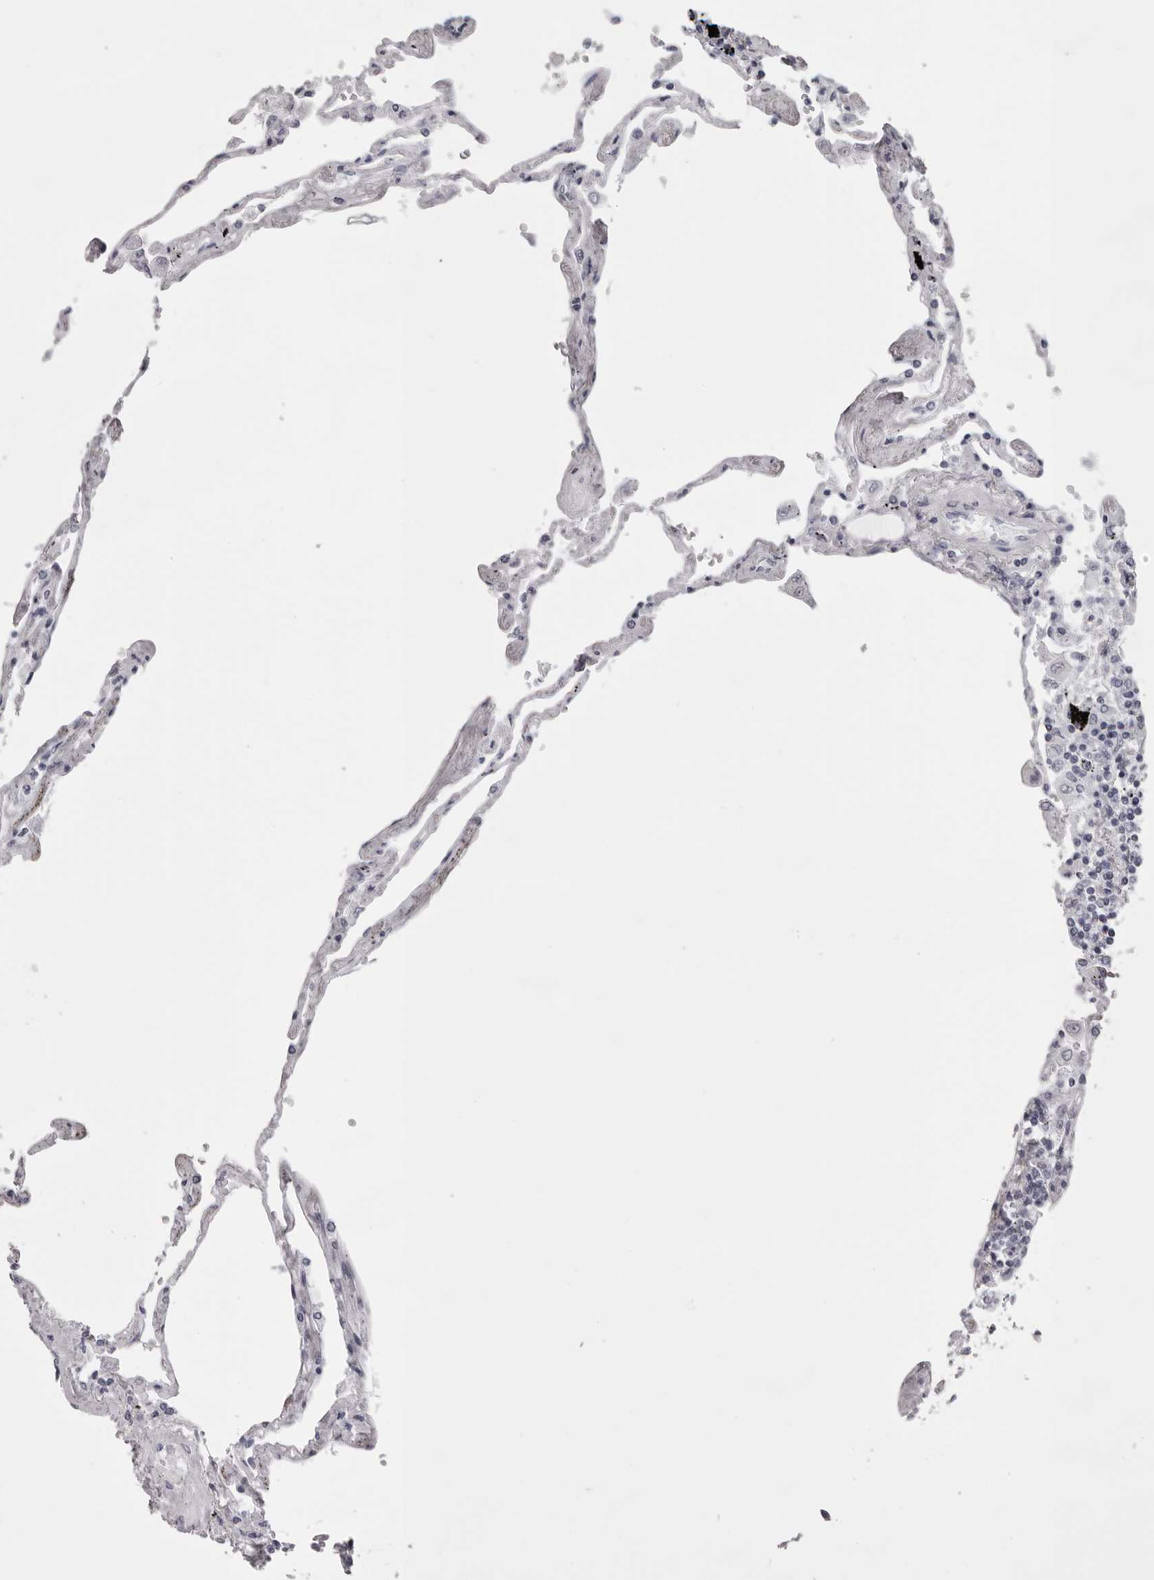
{"staining": {"intensity": "negative", "quantity": "none", "location": "none"}, "tissue": "lung", "cell_type": "Alveolar cells", "image_type": "normal", "snomed": [{"axis": "morphology", "description": "Normal tissue, NOS"}, {"axis": "topography", "description": "Lung"}], "caption": "High power microscopy micrograph of an immunohistochemistry (IHC) image of normal lung, revealing no significant positivity in alveolar cells.", "gene": "NUDT18", "patient": {"sex": "female", "age": 67}}